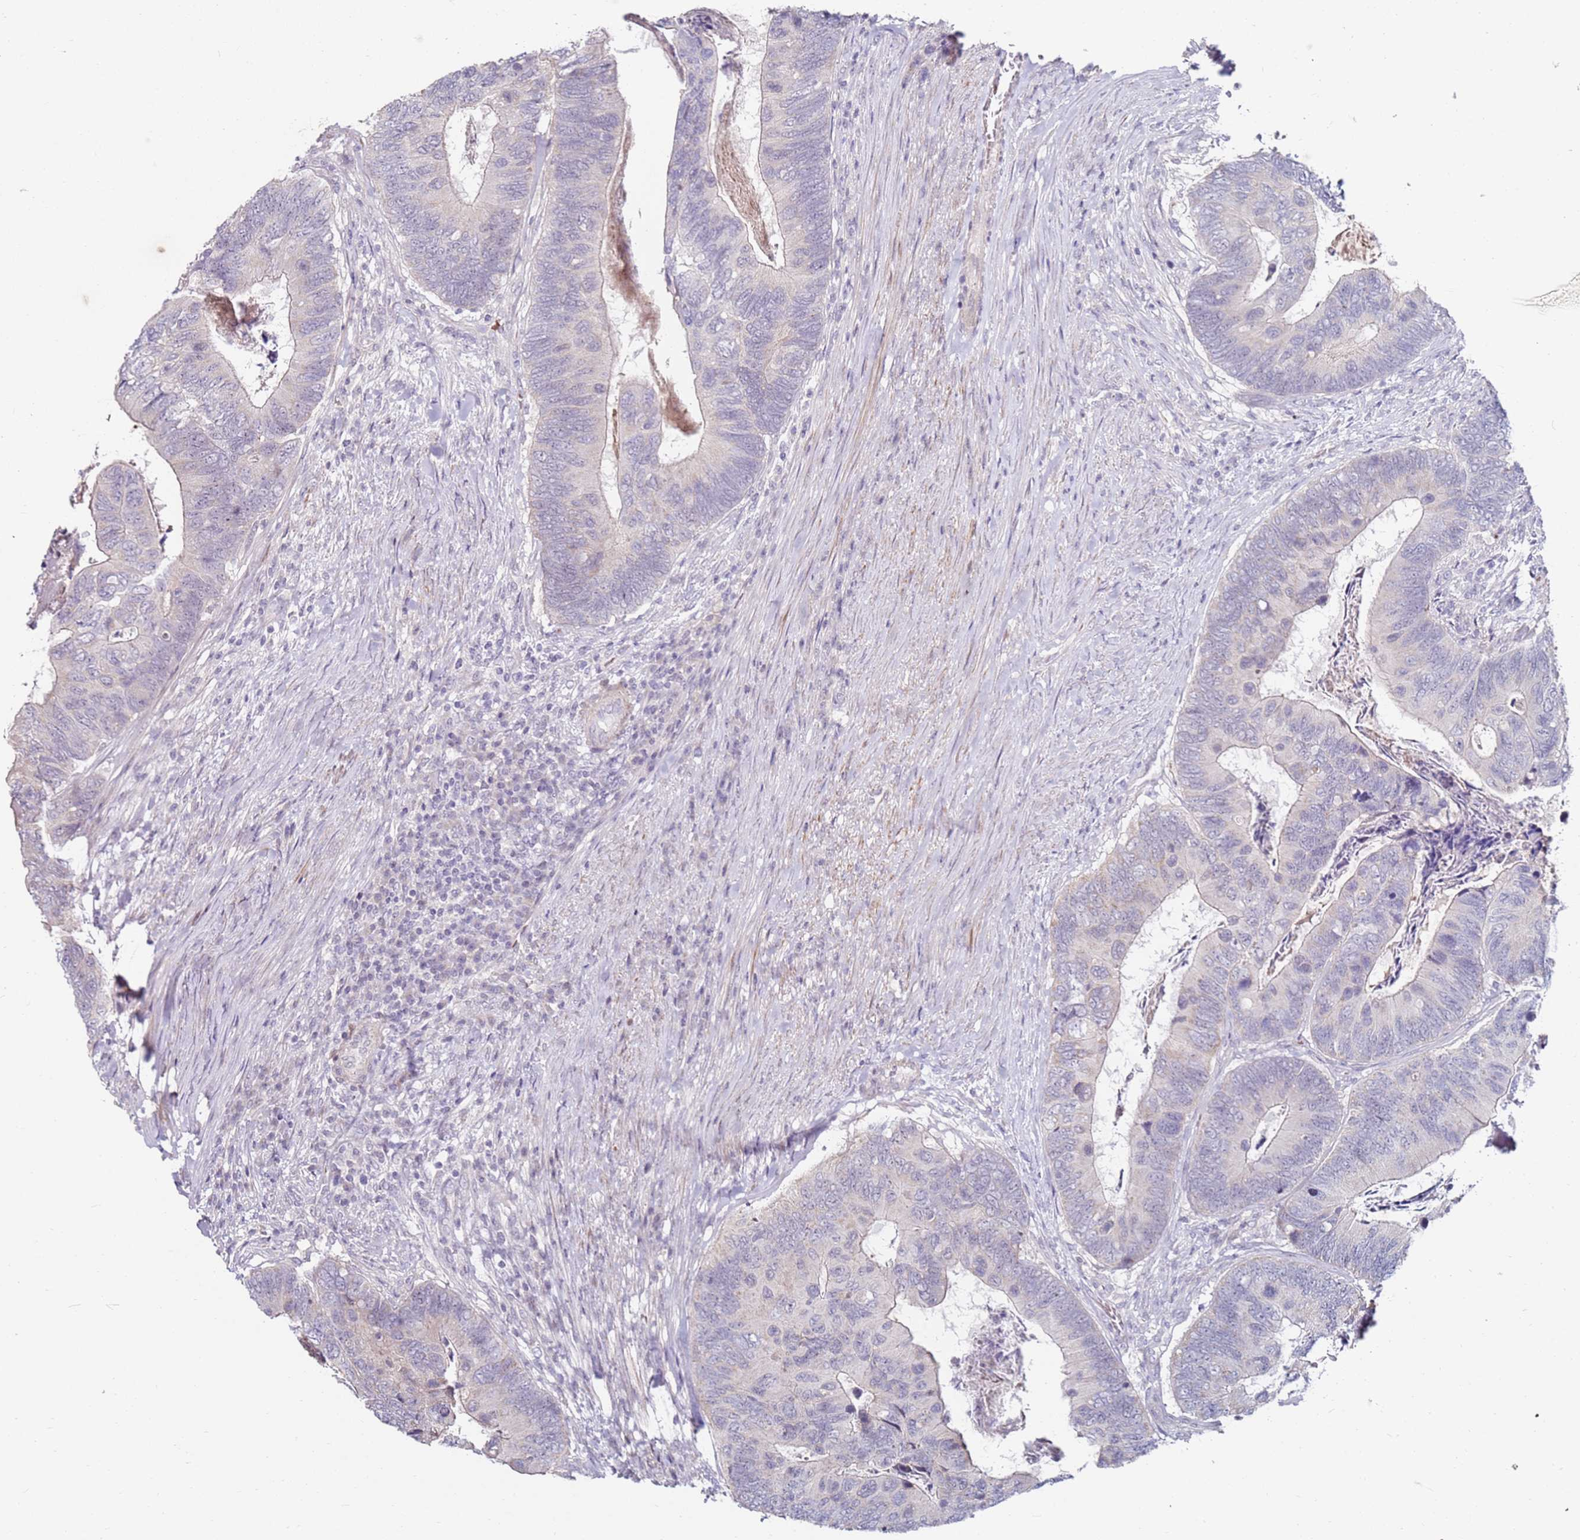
{"staining": {"intensity": "negative", "quantity": "none", "location": "none"}, "tissue": "colorectal cancer", "cell_type": "Tumor cells", "image_type": "cancer", "snomed": [{"axis": "morphology", "description": "Adenocarcinoma, NOS"}, {"axis": "topography", "description": "Colon"}], "caption": "Tumor cells show no significant positivity in colorectal cancer.", "gene": "RARS2", "patient": {"sex": "female", "age": 67}}